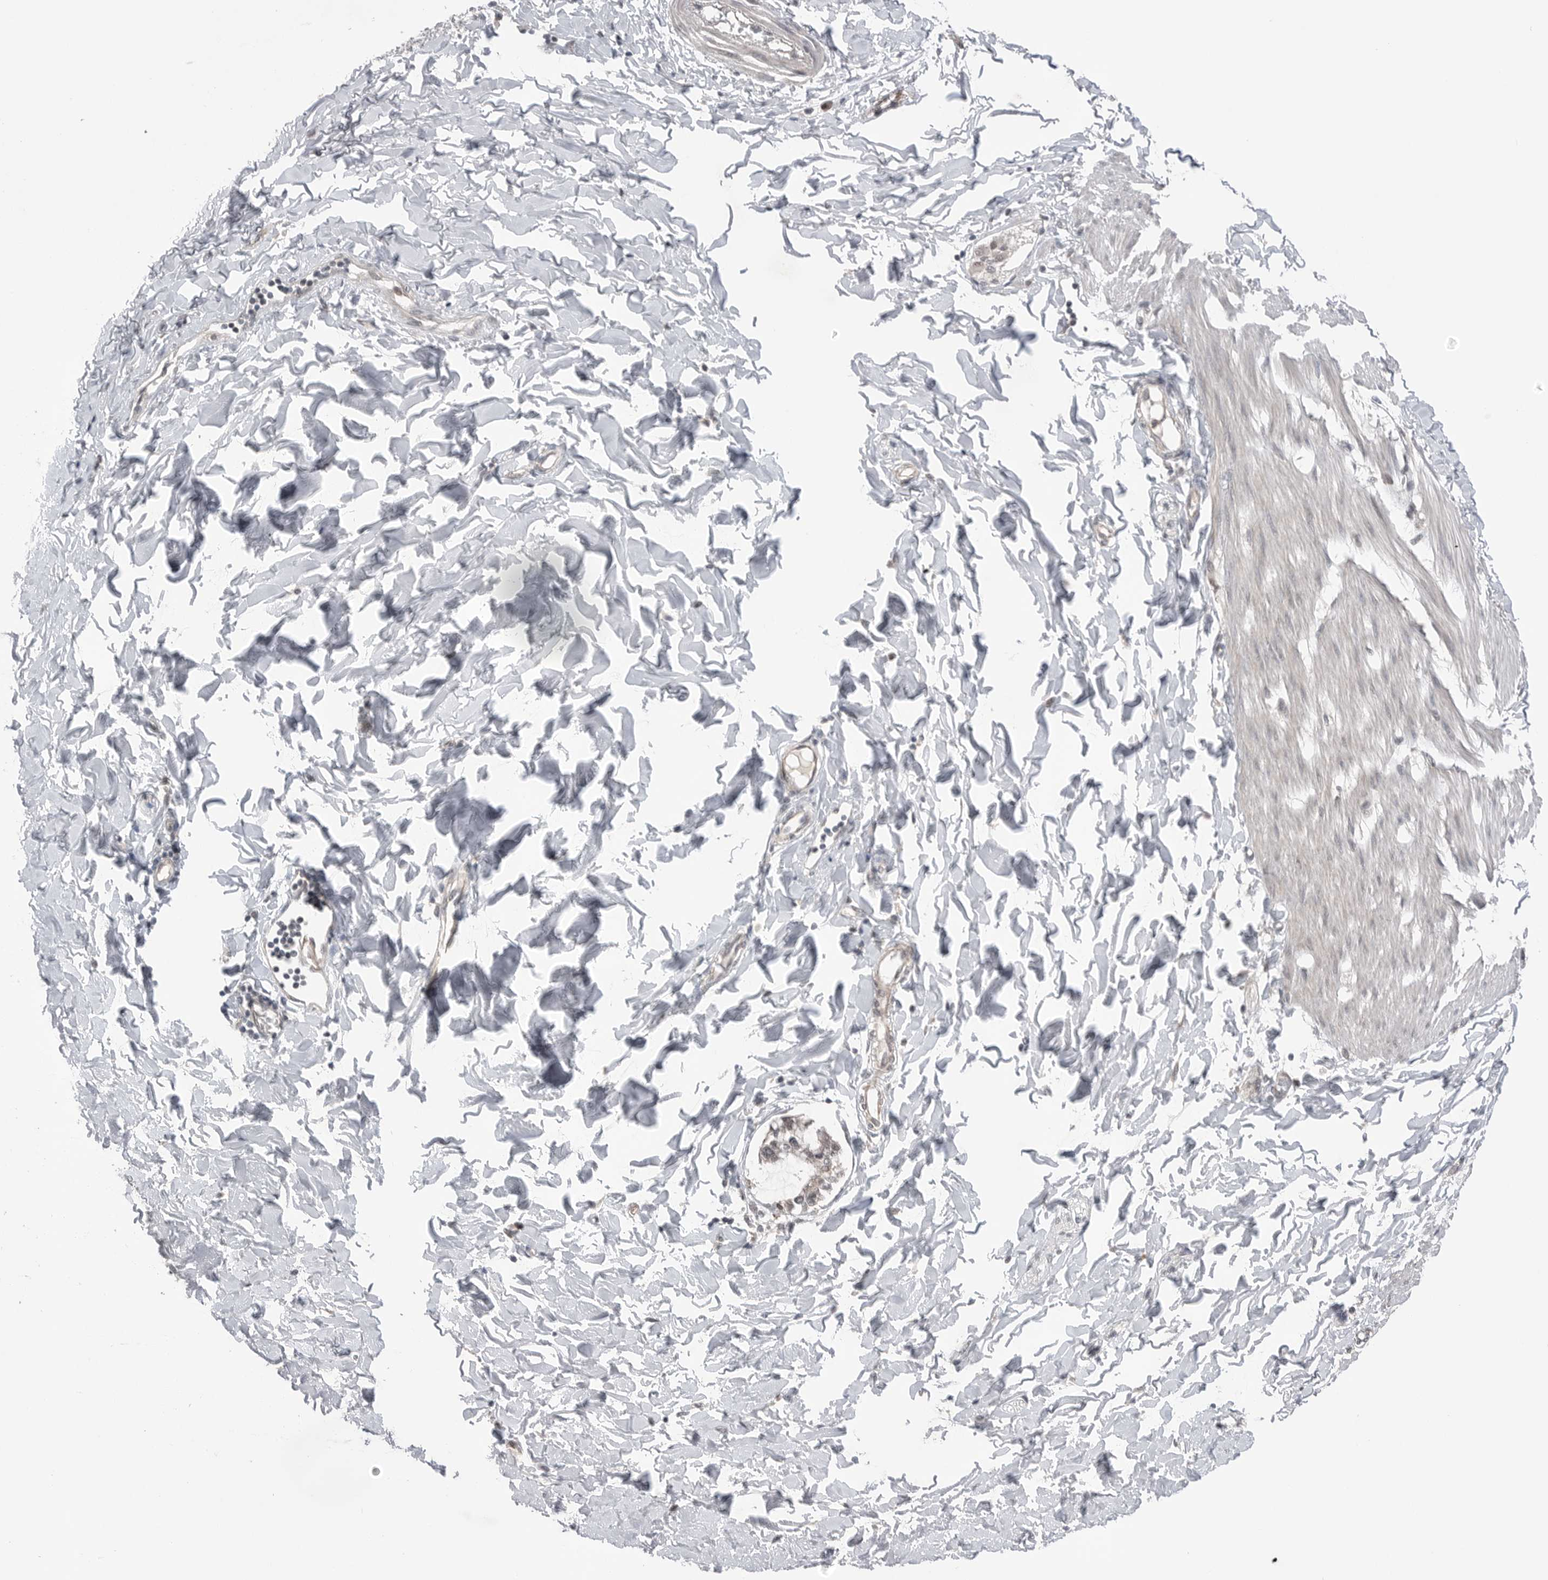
{"staining": {"intensity": "negative", "quantity": "none", "location": "none"}, "tissue": "smooth muscle", "cell_type": "Smooth muscle cells", "image_type": "normal", "snomed": [{"axis": "morphology", "description": "Normal tissue, NOS"}, {"axis": "morphology", "description": "Adenocarcinoma, NOS"}, {"axis": "topography", "description": "Smooth muscle"}, {"axis": "topography", "description": "Colon"}], "caption": "Smooth muscle cells are negative for protein expression in unremarkable human smooth muscle. (DAB immunohistochemistry with hematoxylin counter stain).", "gene": "NTAQ1", "patient": {"sex": "male", "age": 14}}